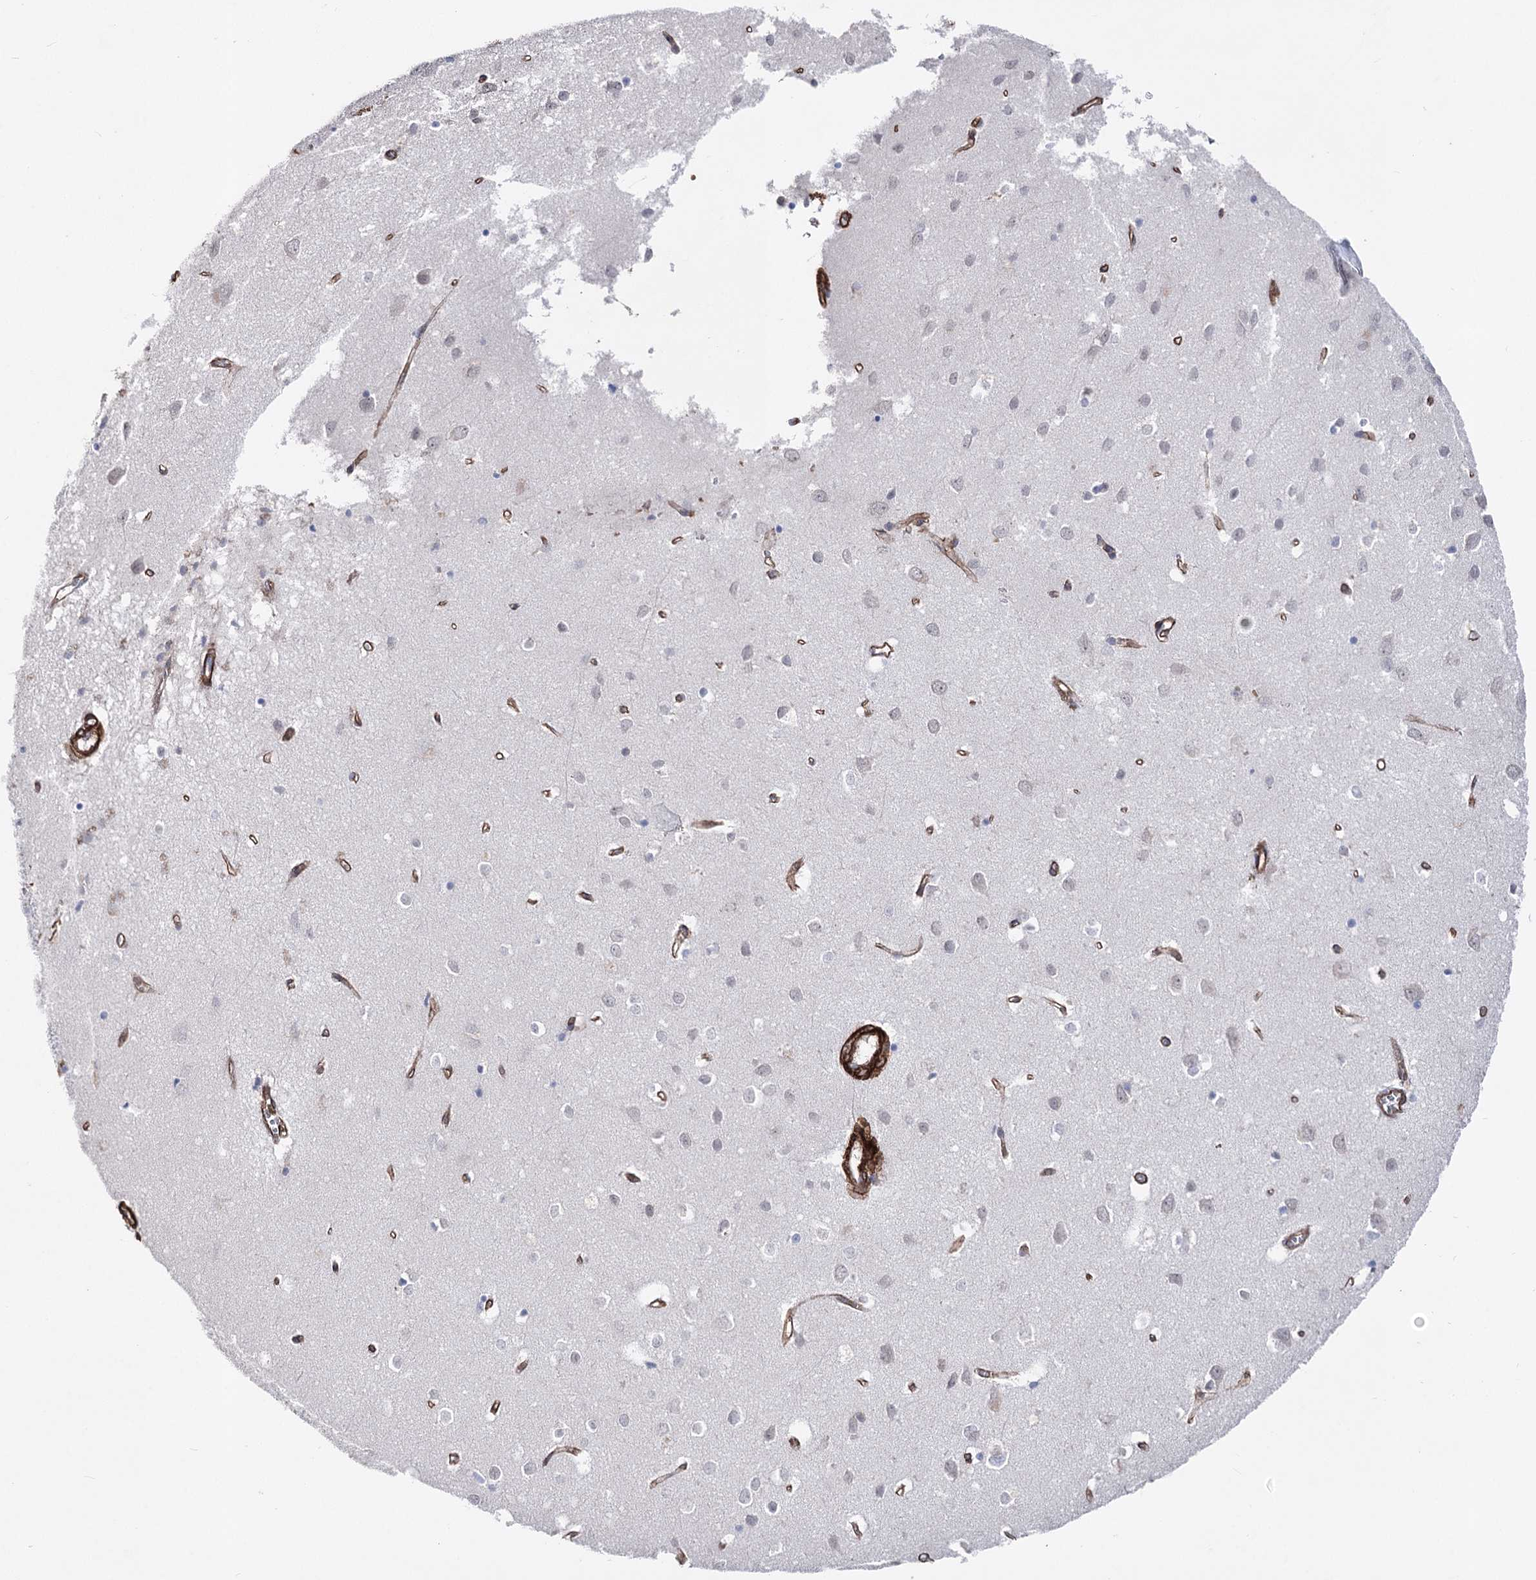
{"staining": {"intensity": "negative", "quantity": "none", "location": "none"}, "tissue": "cerebral cortex", "cell_type": "Endothelial cells", "image_type": "normal", "snomed": [{"axis": "morphology", "description": "Normal tissue, NOS"}, {"axis": "topography", "description": "Cerebral cortex"}], "caption": "Immunohistochemistry of unremarkable cerebral cortex demonstrates no positivity in endothelial cells. (DAB (3,3'-diaminobenzidine) immunohistochemistry (IHC) visualized using brightfield microscopy, high magnification).", "gene": "ARHGAP20", "patient": {"sex": "female", "age": 64}}